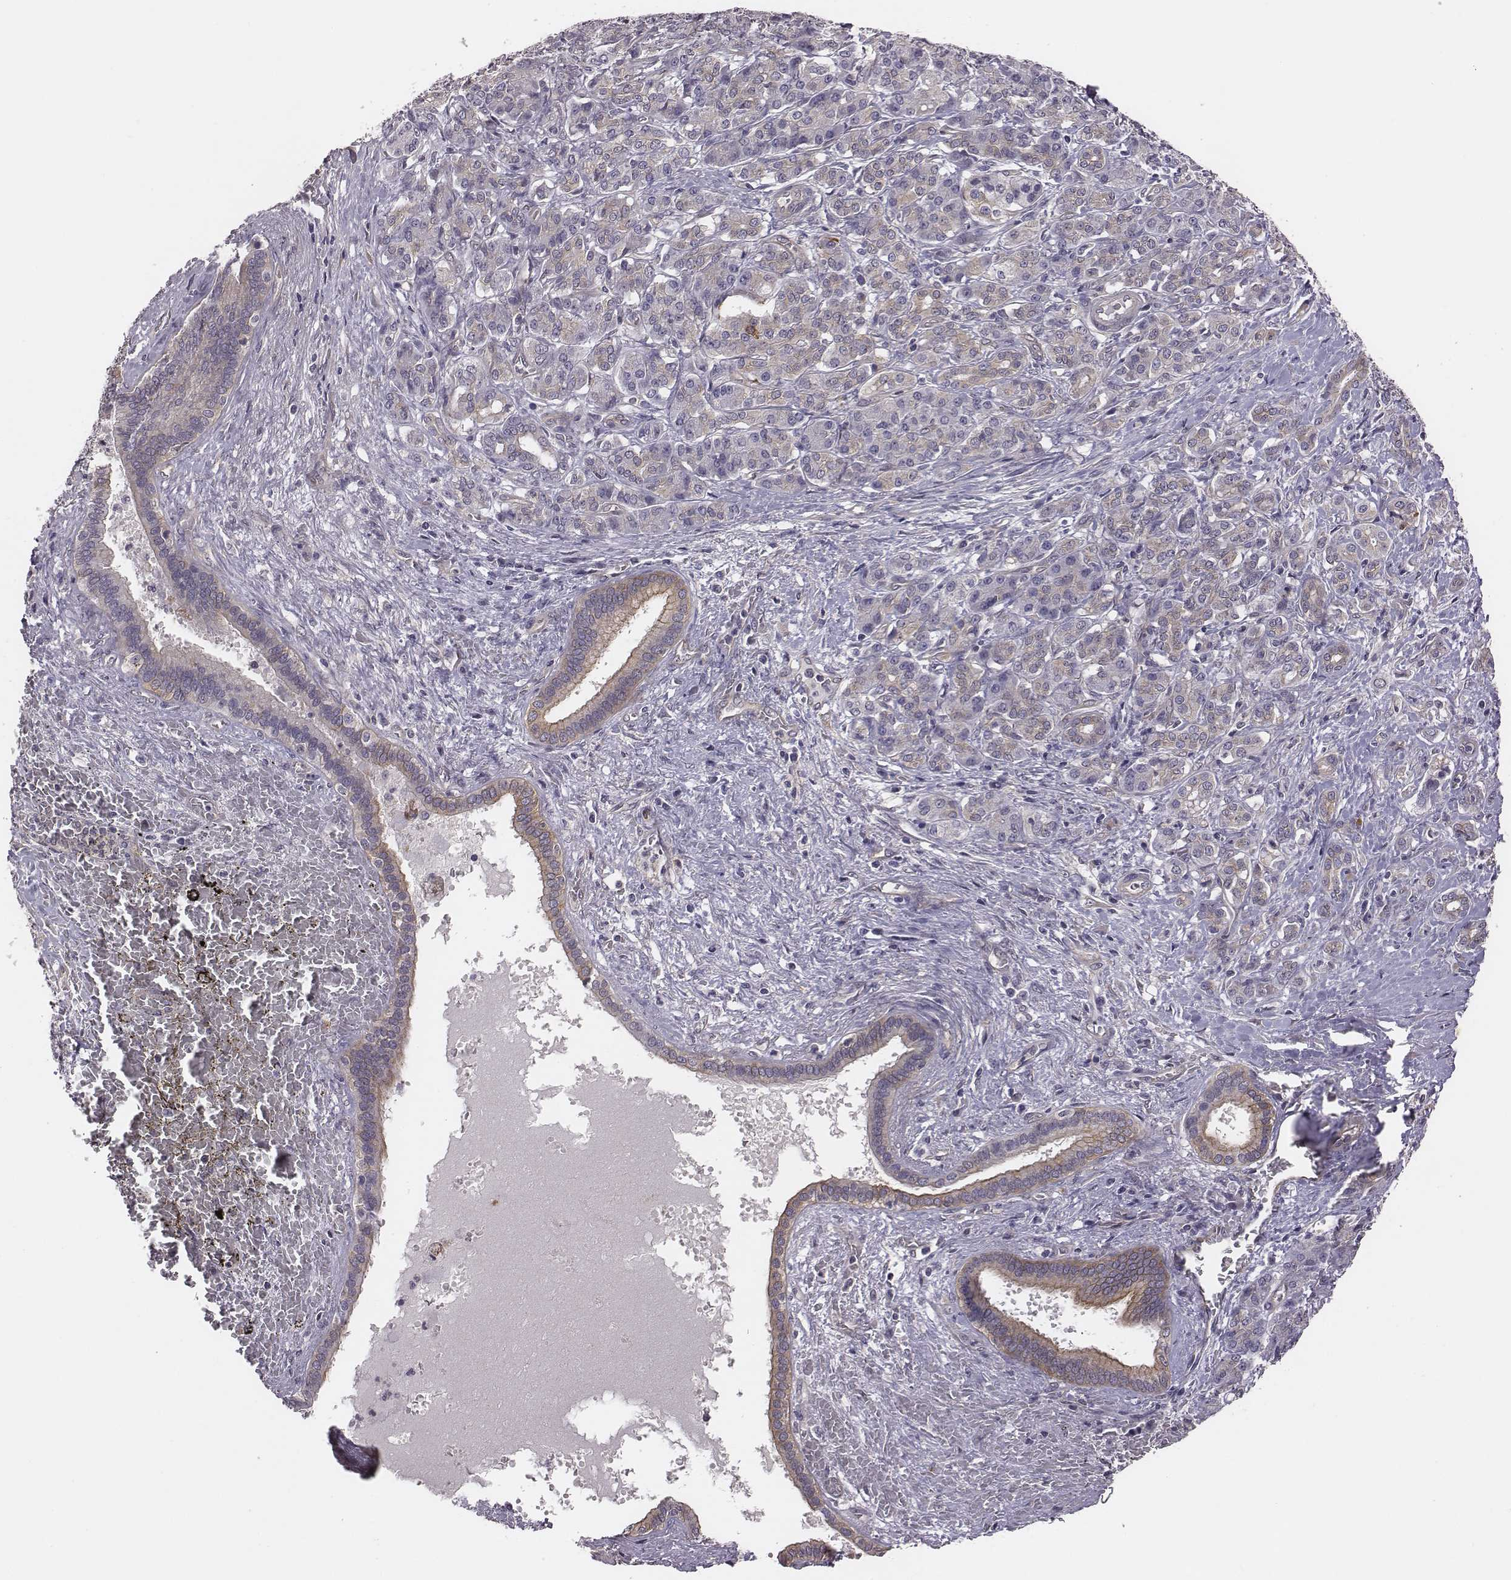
{"staining": {"intensity": "negative", "quantity": "none", "location": "none"}, "tissue": "pancreatic cancer", "cell_type": "Tumor cells", "image_type": "cancer", "snomed": [{"axis": "morphology", "description": "Normal tissue, NOS"}, {"axis": "morphology", "description": "Inflammation, NOS"}, {"axis": "morphology", "description": "Adenocarcinoma, NOS"}, {"axis": "topography", "description": "Pancreas"}], "caption": "Tumor cells show no significant protein positivity in pancreatic cancer (adenocarcinoma).", "gene": "SCARF1", "patient": {"sex": "male", "age": 57}}